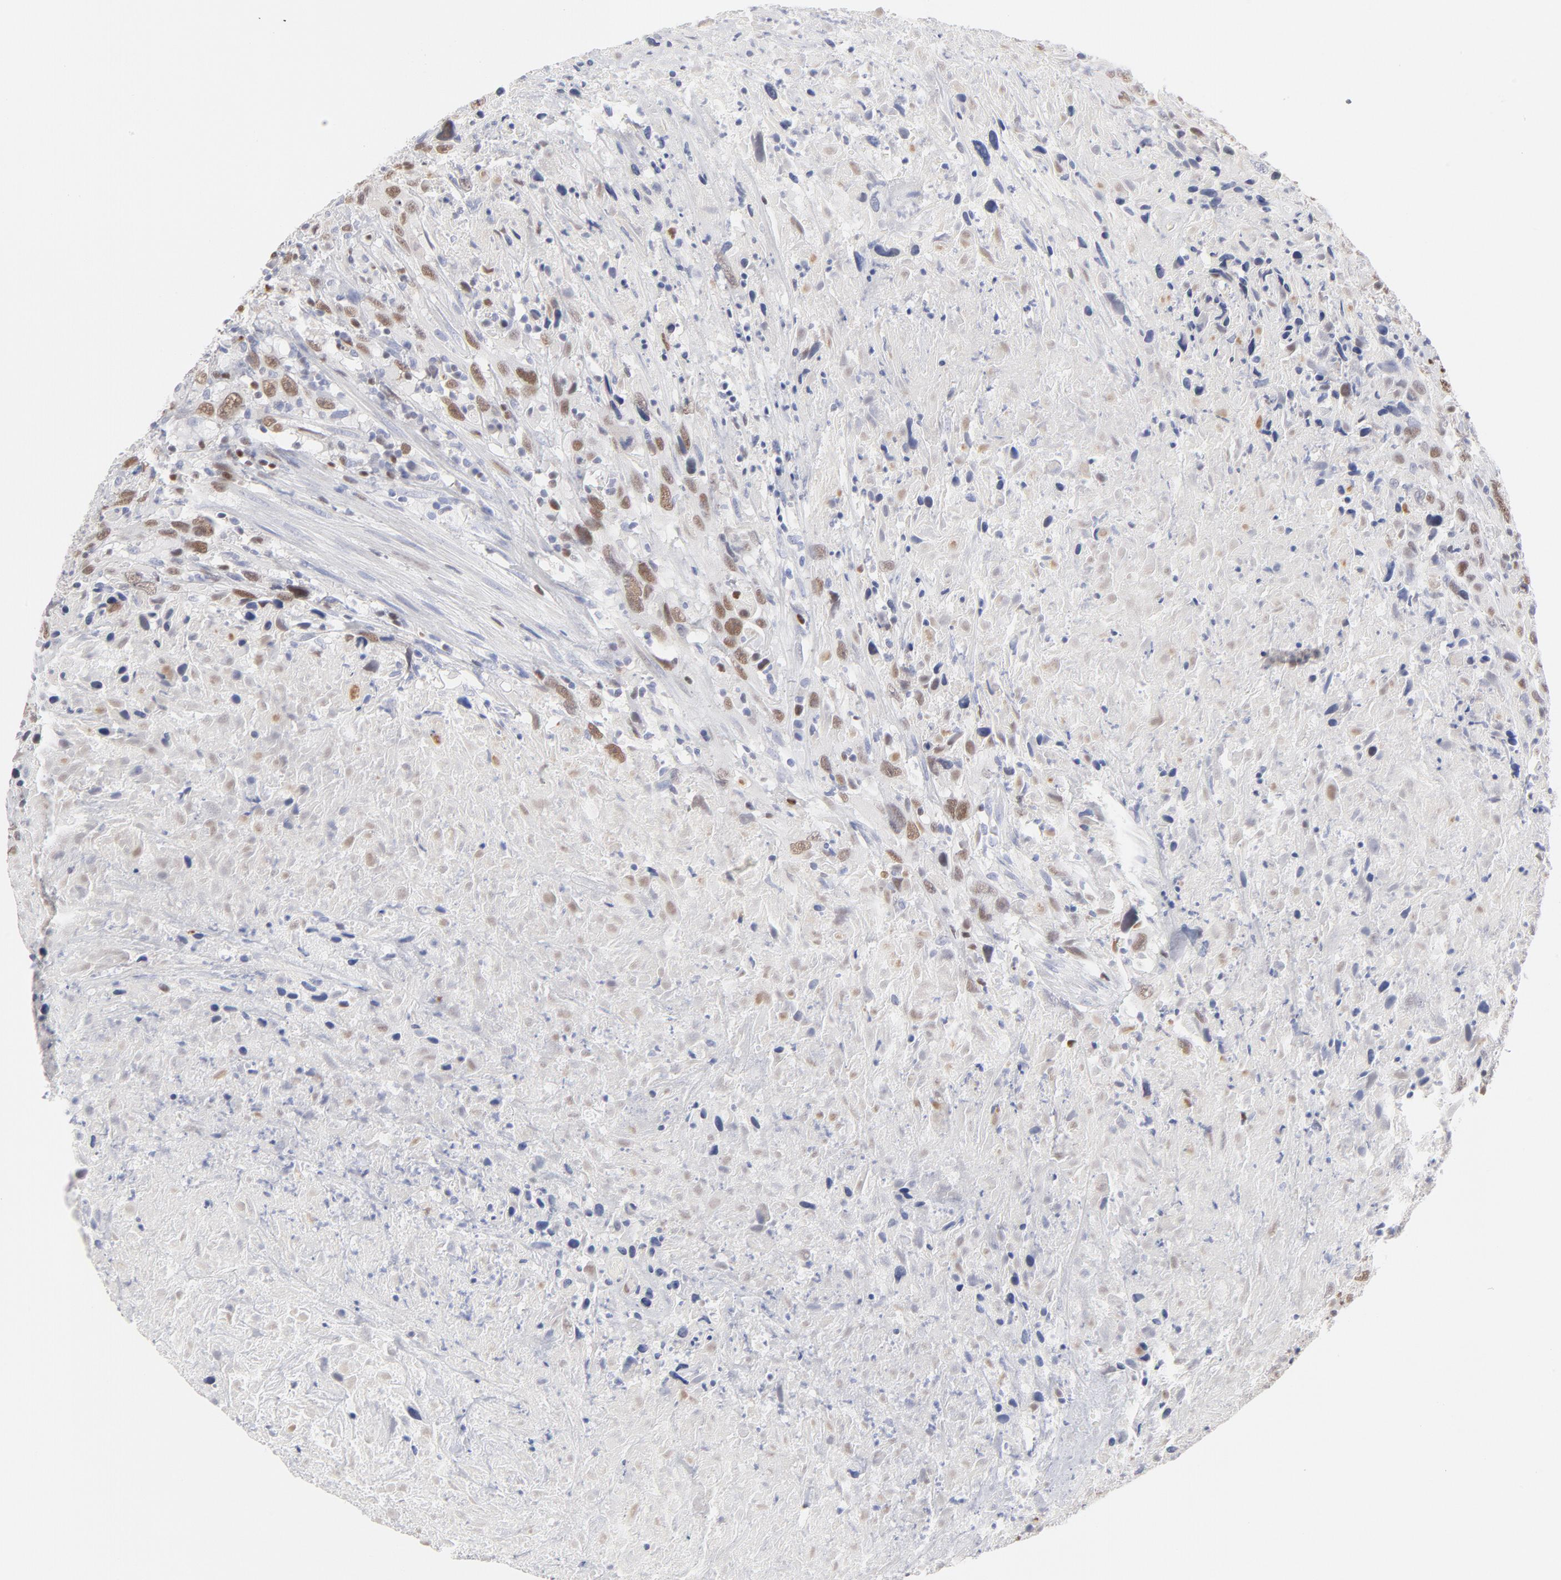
{"staining": {"intensity": "moderate", "quantity": ">75%", "location": "nuclear"}, "tissue": "urothelial cancer", "cell_type": "Tumor cells", "image_type": "cancer", "snomed": [{"axis": "morphology", "description": "Urothelial carcinoma, High grade"}, {"axis": "topography", "description": "Urinary bladder"}], "caption": "Immunohistochemical staining of human urothelial cancer shows medium levels of moderate nuclear expression in approximately >75% of tumor cells. (brown staining indicates protein expression, while blue staining denotes nuclei).", "gene": "MCM7", "patient": {"sex": "male", "age": 61}}